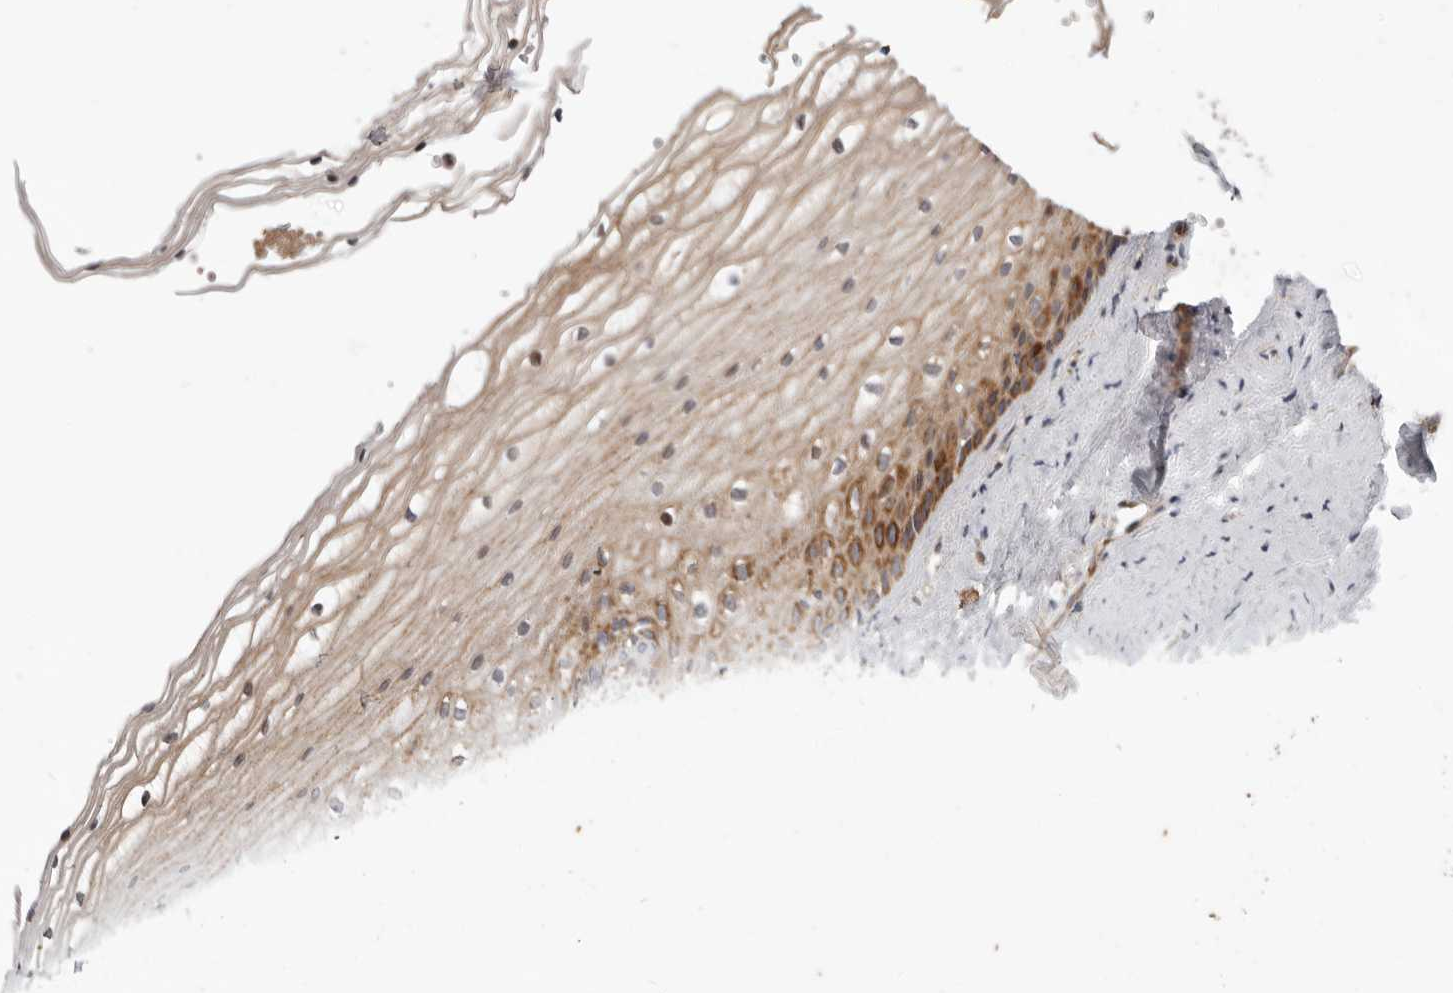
{"staining": {"intensity": "moderate", "quantity": ">75%", "location": "cytoplasmic/membranous"}, "tissue": "vagina", "cell_type": "Squamous epithelial cells", "image_type": "normal", "snomed": [{"axis": "morphology", "description": "Normal tissue, NOS"}, {"axis": "topography", "description": "Vagina"}], "caption": "Approximately >75% of squamous epithelial cells in unremarkable human vagina exhibit moderate cytoplasmic/membranous protein expression as visualized by brown immunohistochemical staining.", "gene": "MRPS10", "patient": {"sex": "female", "age": 46}}